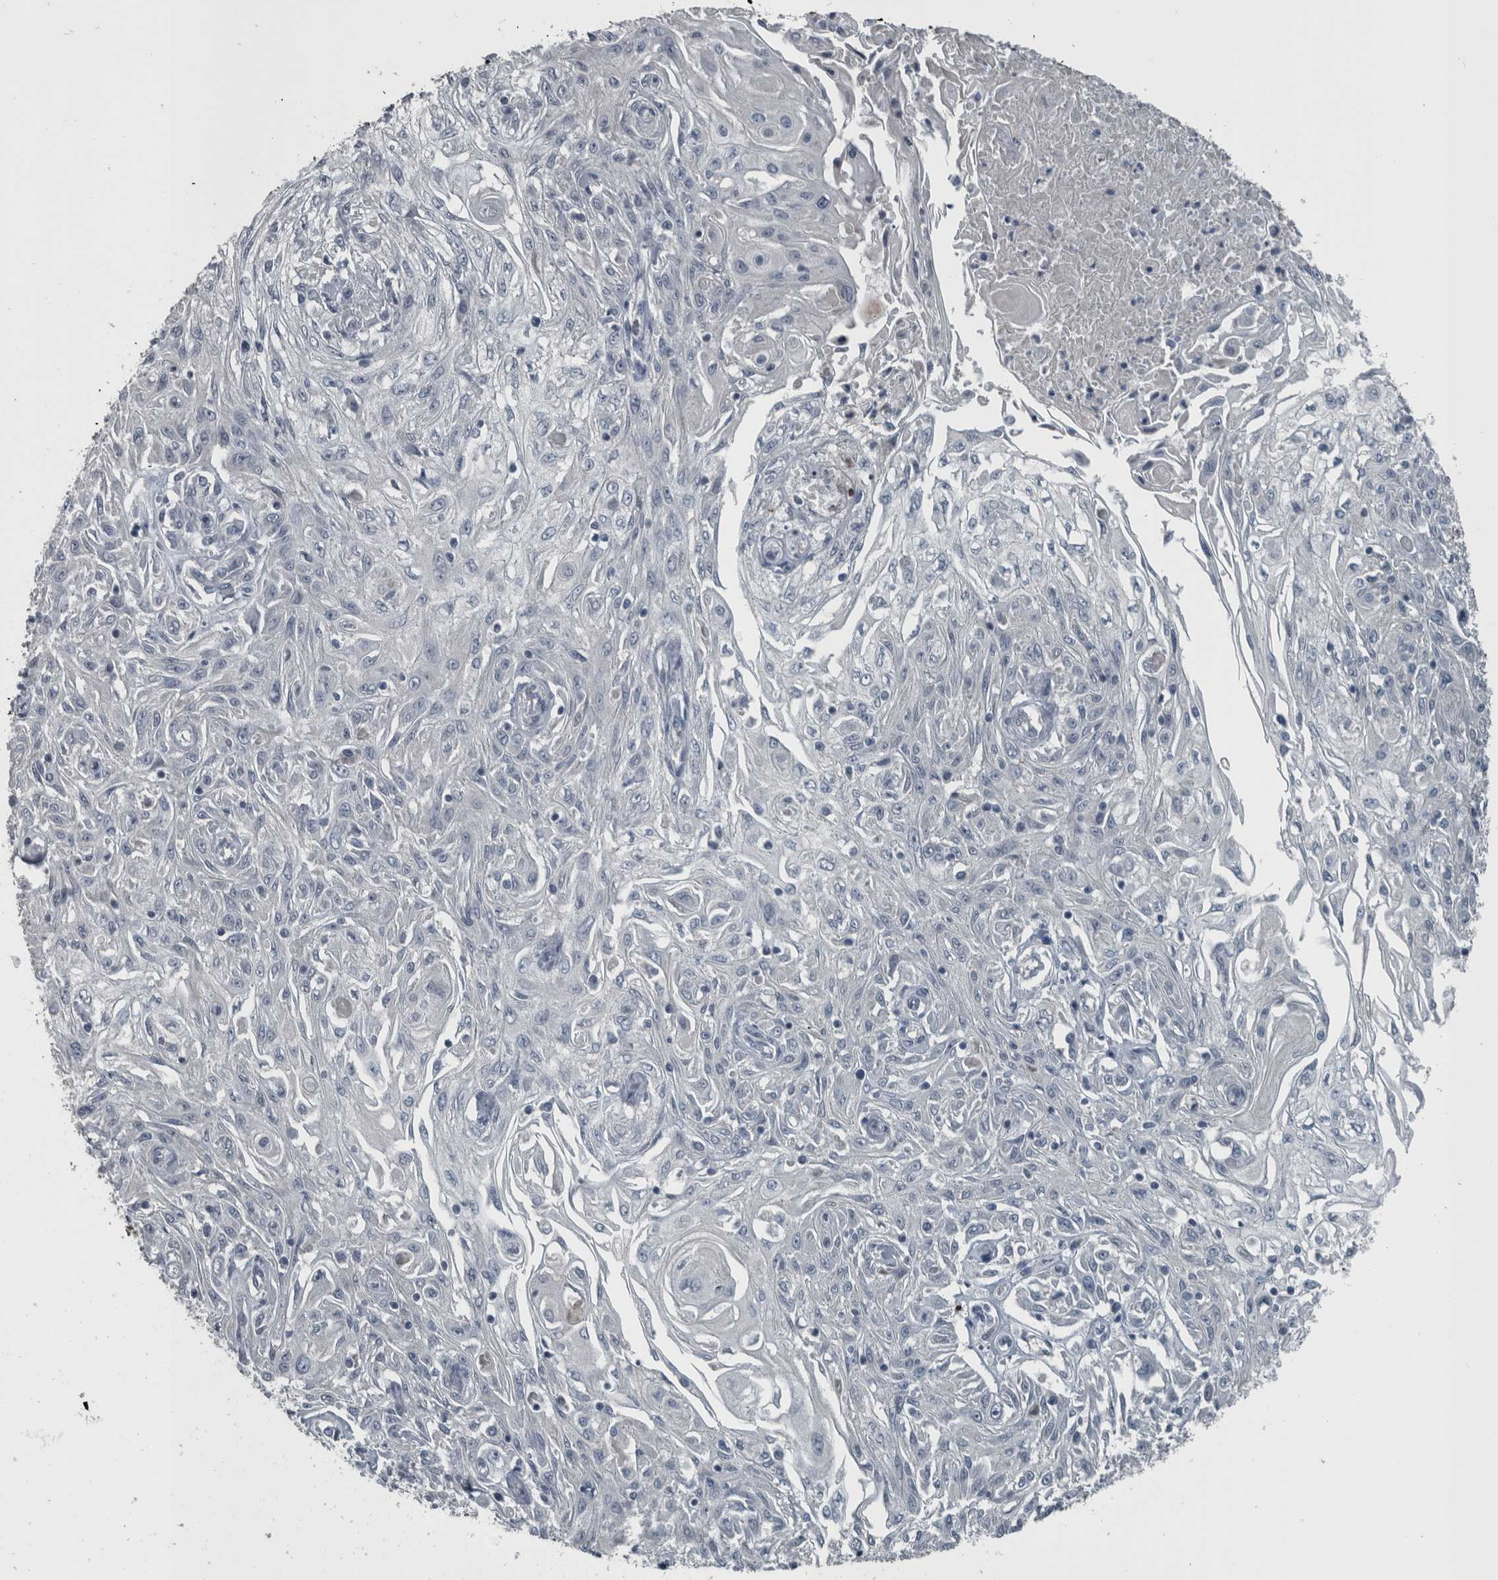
{"staining": {"intensity": "negative", "quantity": "none", "location": "none"}, "tissue": "skin cancer", "cell_type": "Tumor cells", "image_type": "cancer", "snomed": [{"axis": "morphology", "description": "Squamous cell carcinoma, NOS"}, {"axis": "morphology", "description": "Squamous cell carcinoma, metastatic, NOS"}, {"axis": "topography", "description": "Skin"}, {"axis": "topography", "description": "Lymph node"}], "caption": "An image of squamous cell carcinoma (skin) stained for a protein shows no brown staining in tumor cells.", "gene": "KRT20", "patient": {"sex": "male", "age": 75}}